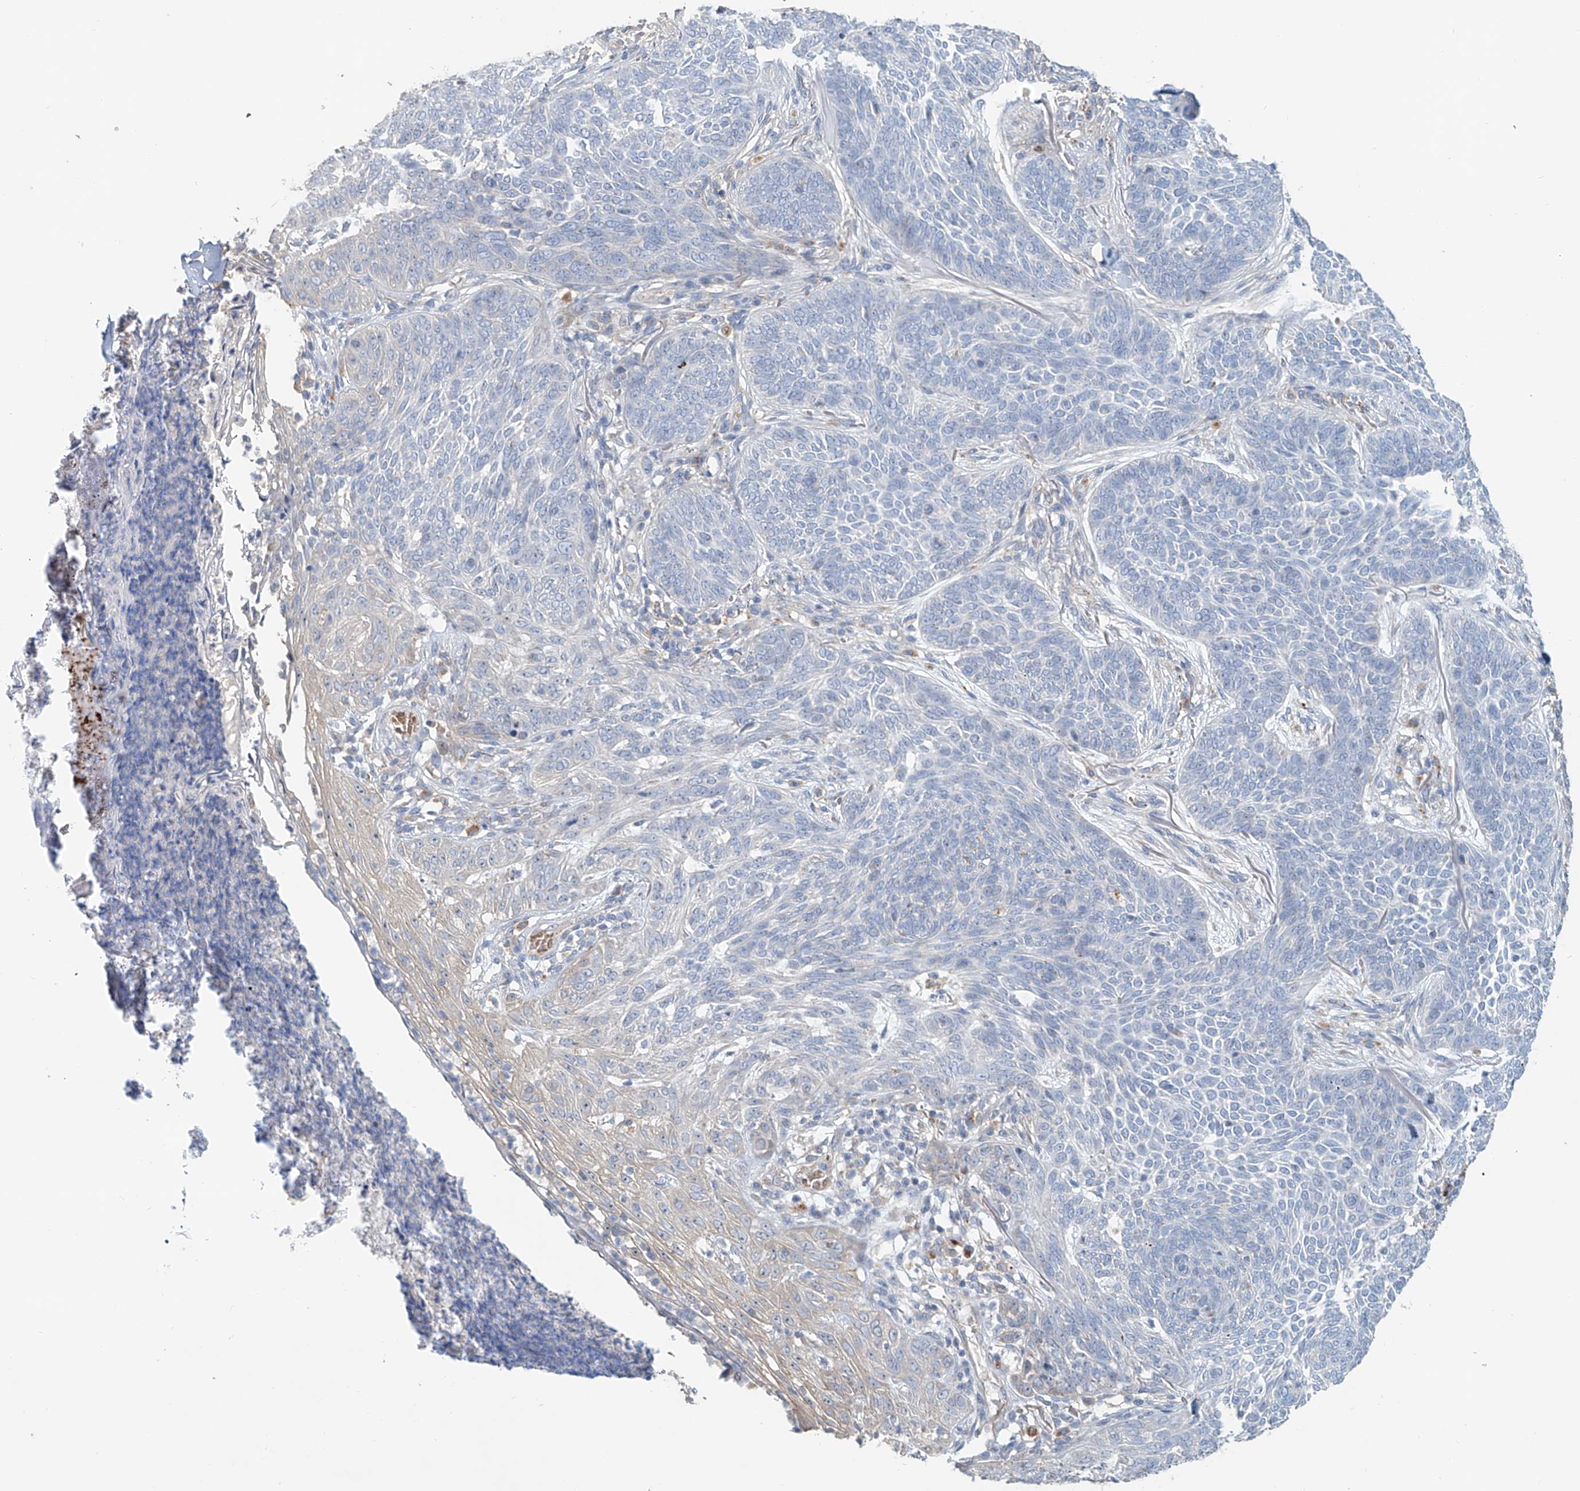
{"staining": {"intensity": "negative", "quantity": "none", "location": "none"}, "tissue": "skin cancer", "cell_type": "Tumor cells", "image_type": "cancer", "snomed": [{"axis": "morphology", "description": "Basal cell carcinoma"}, {"axis": "topography", "description": "Skin"}], "caption": "Immunohistochemistry (IHC) photomicrograph of human skin basal cell carcinoma stained for a protein (brown), which demonstrates no positivity in tumor cells.", "gene": "TRIM47", "patient": {"sex": "male", "age": 85}}